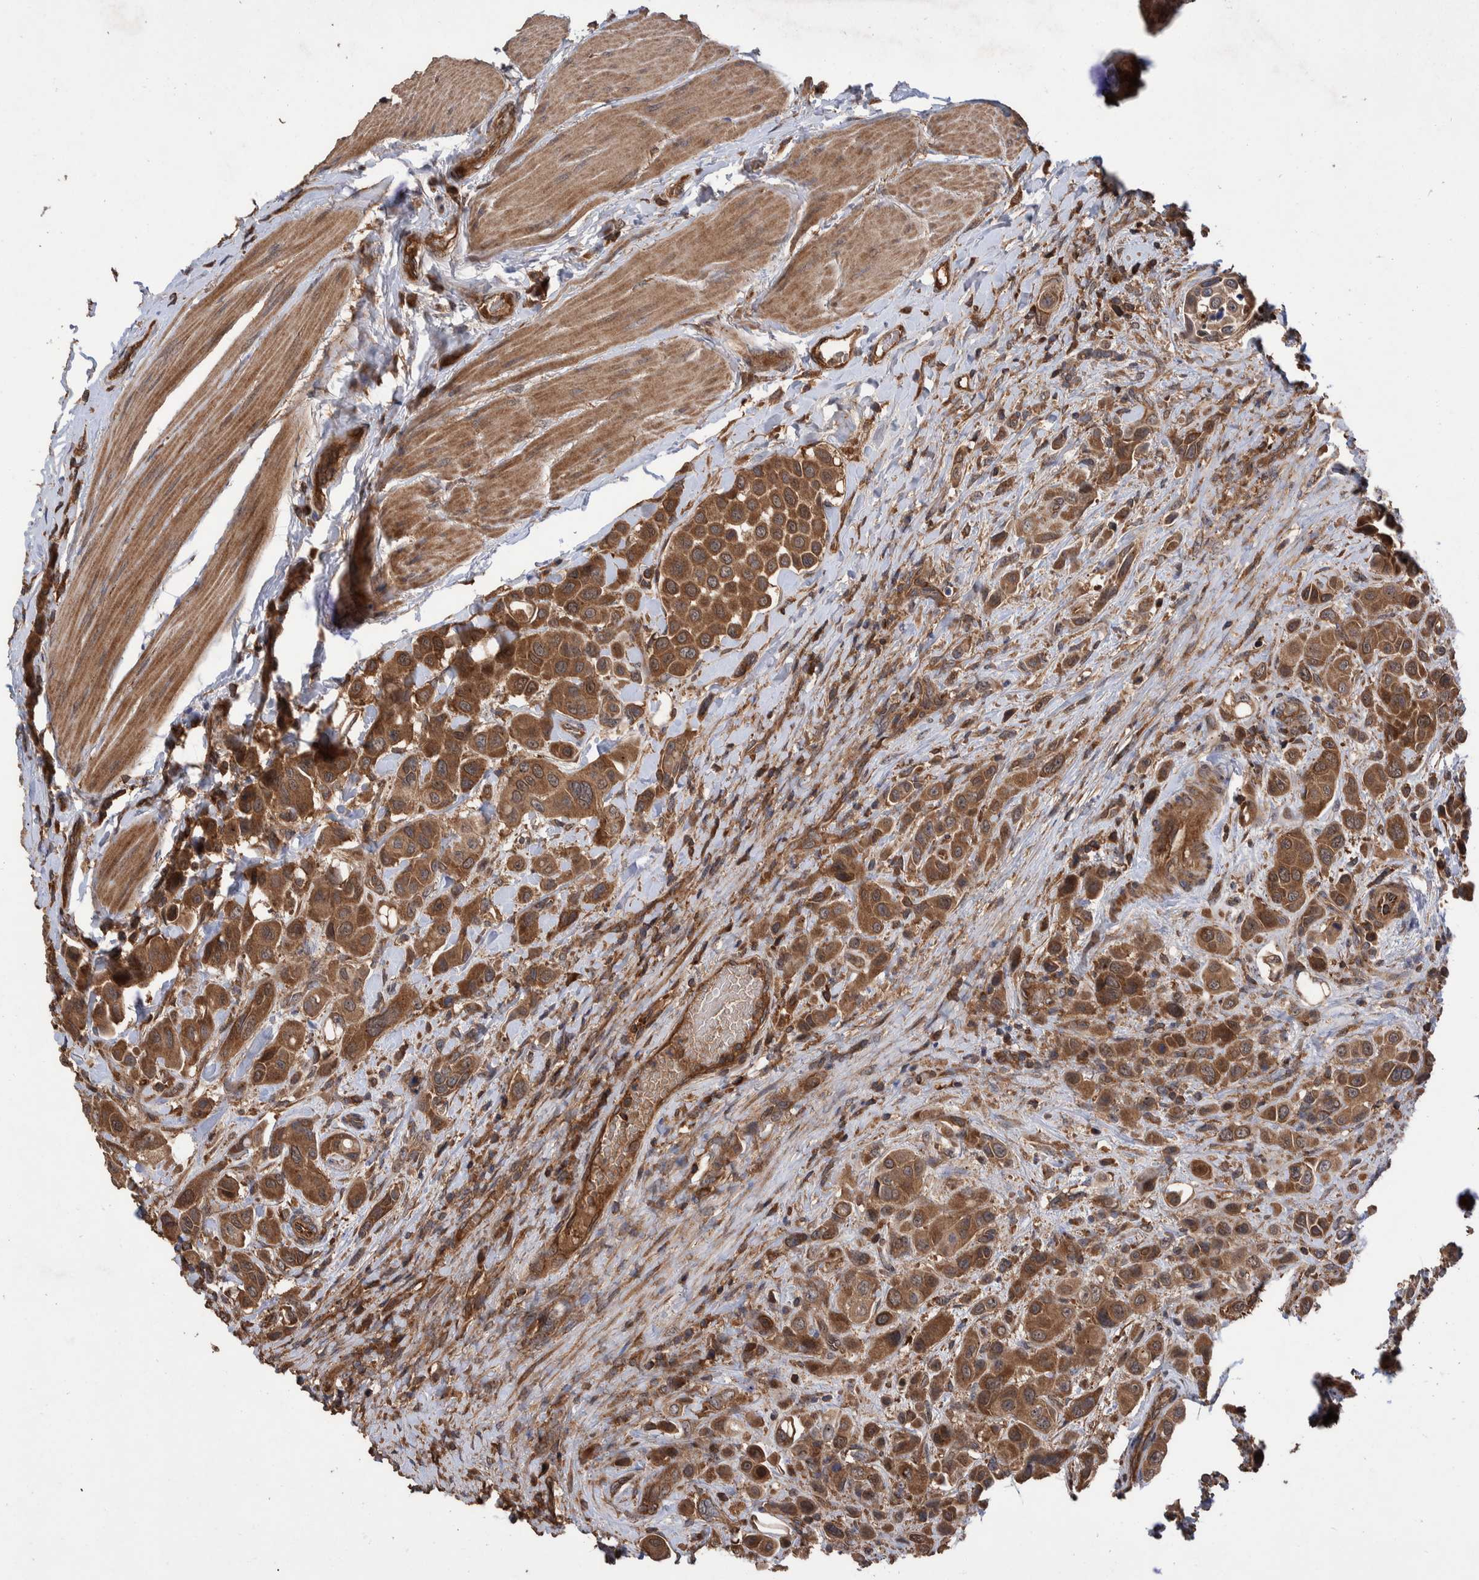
{"staining": {"intensity": "moderate", "quantity": ">75%", "location": "cytoplasmic/membranous"}, "tissue": "urothelial cancer", "cell_type": "Tumor cells", "image_type": "cancer", "snomed": [{"axis": "morphology", "description": "Urothelial carcinoma, High grade"}, {"axis": "topography", "description": "Urinary bladder"}], "caption": "Urothelial cancer stained with immunohistochemistry (IHC) displays moderate cytoplasmic/membranous expression in approximately >75% of tumor cells.", "gene": "VBP1", "patient": {"sex": "male", "age": 50}}